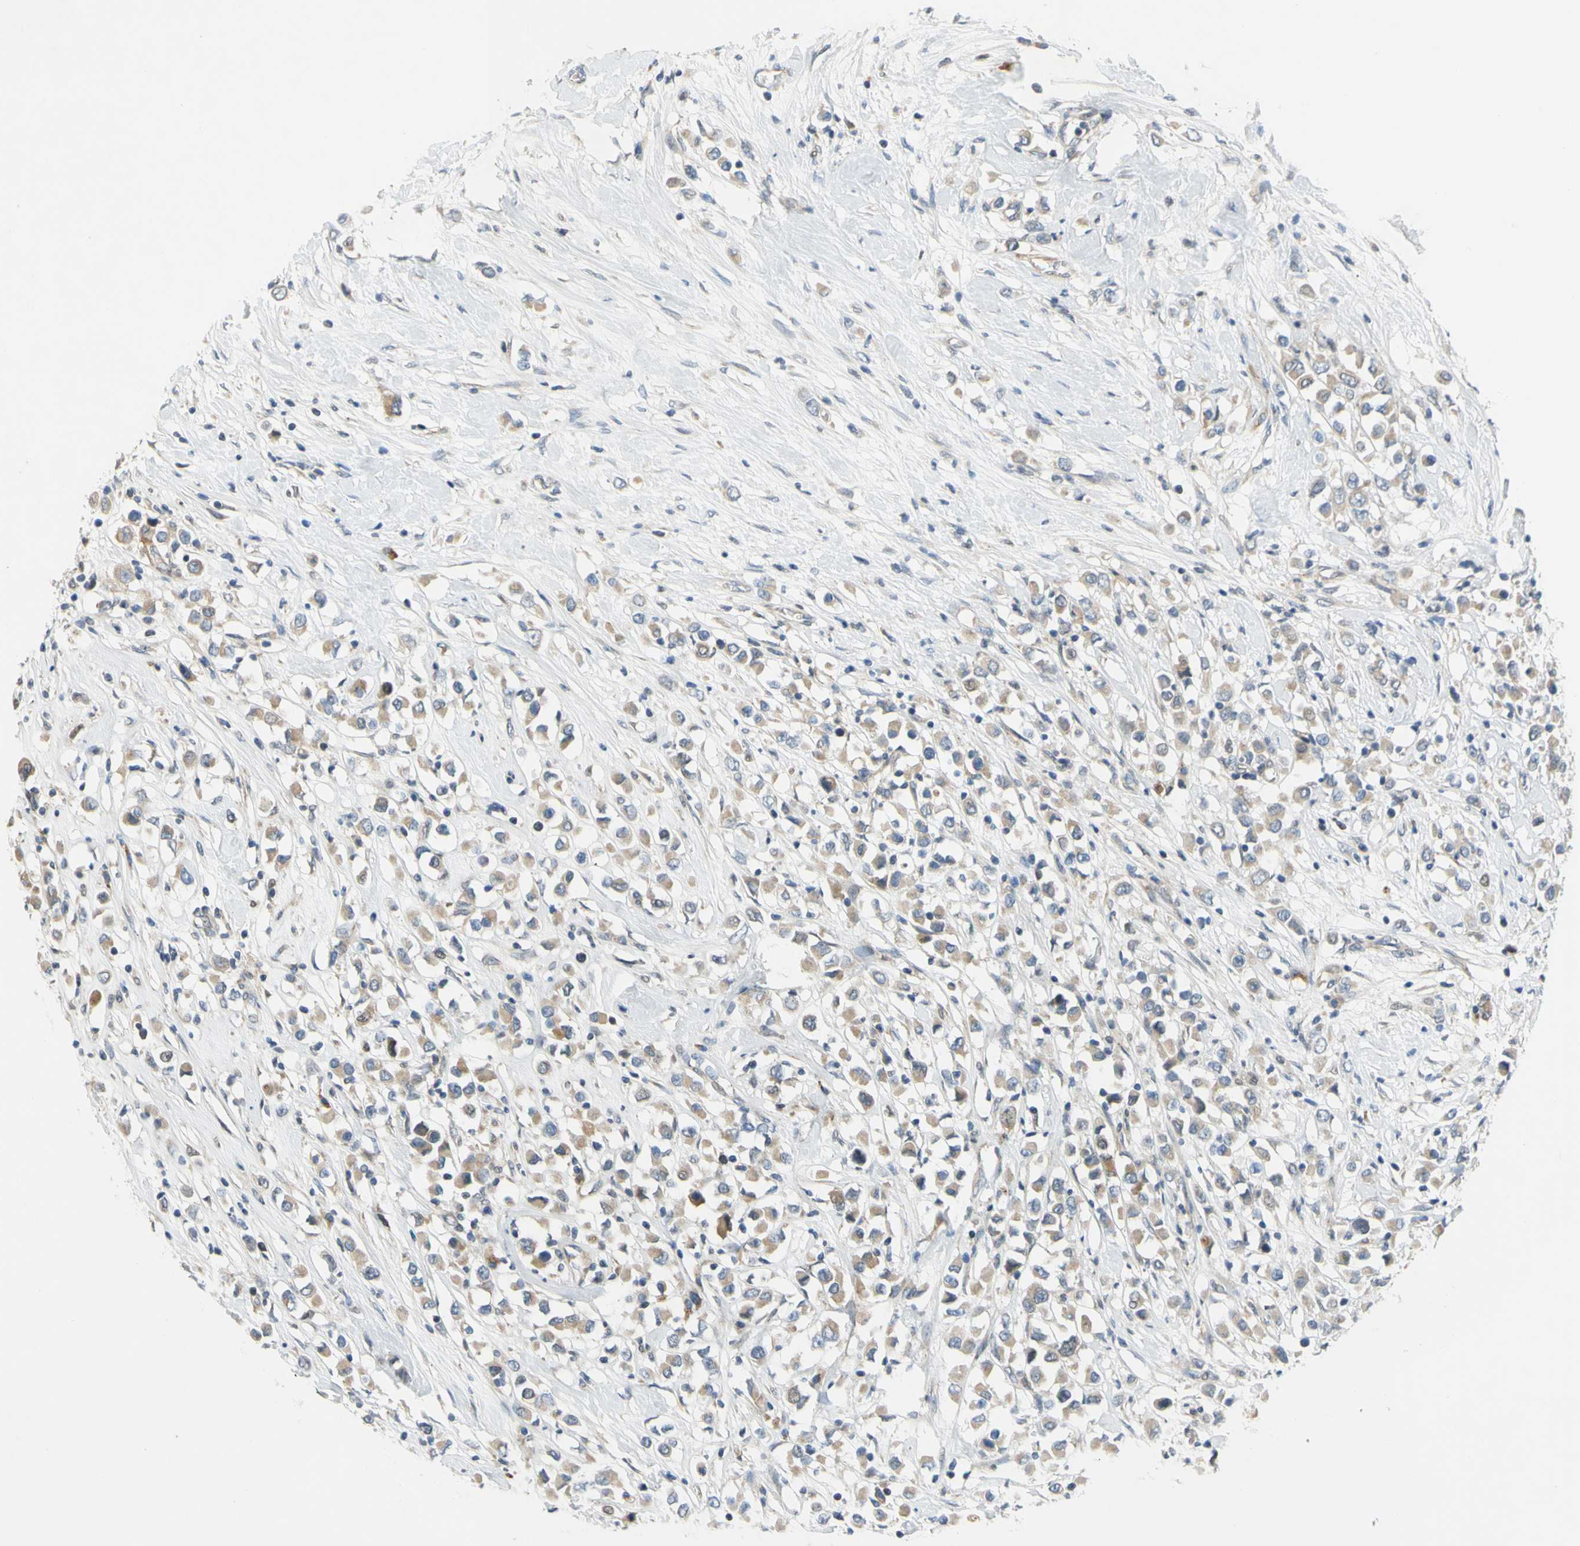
{"staining": {"intensity": "moderate", "quantity": ">75%", "location": "cytoplasmic/membranous"}, "tissue": "breast cancer", "cell_type": "Tumor cells", "image_type": "cancer", "snomed": [{"axis": "morphology", "description": "Duct carcinoma"}, {"axis": "topography", "description": "Breast"}], "caption": "Moderate cytoplasmic/membranous protein staining is present in about >75% of tumor cells in breast cancer. The staining was performed using DAB (3,3'-diaminobenzidine), with brown indicating positive protein expression. Nuclei are stained blue with hematoxylin.", "gene": "CCNB2", "patient": {"sex": "female", "age": 61}}